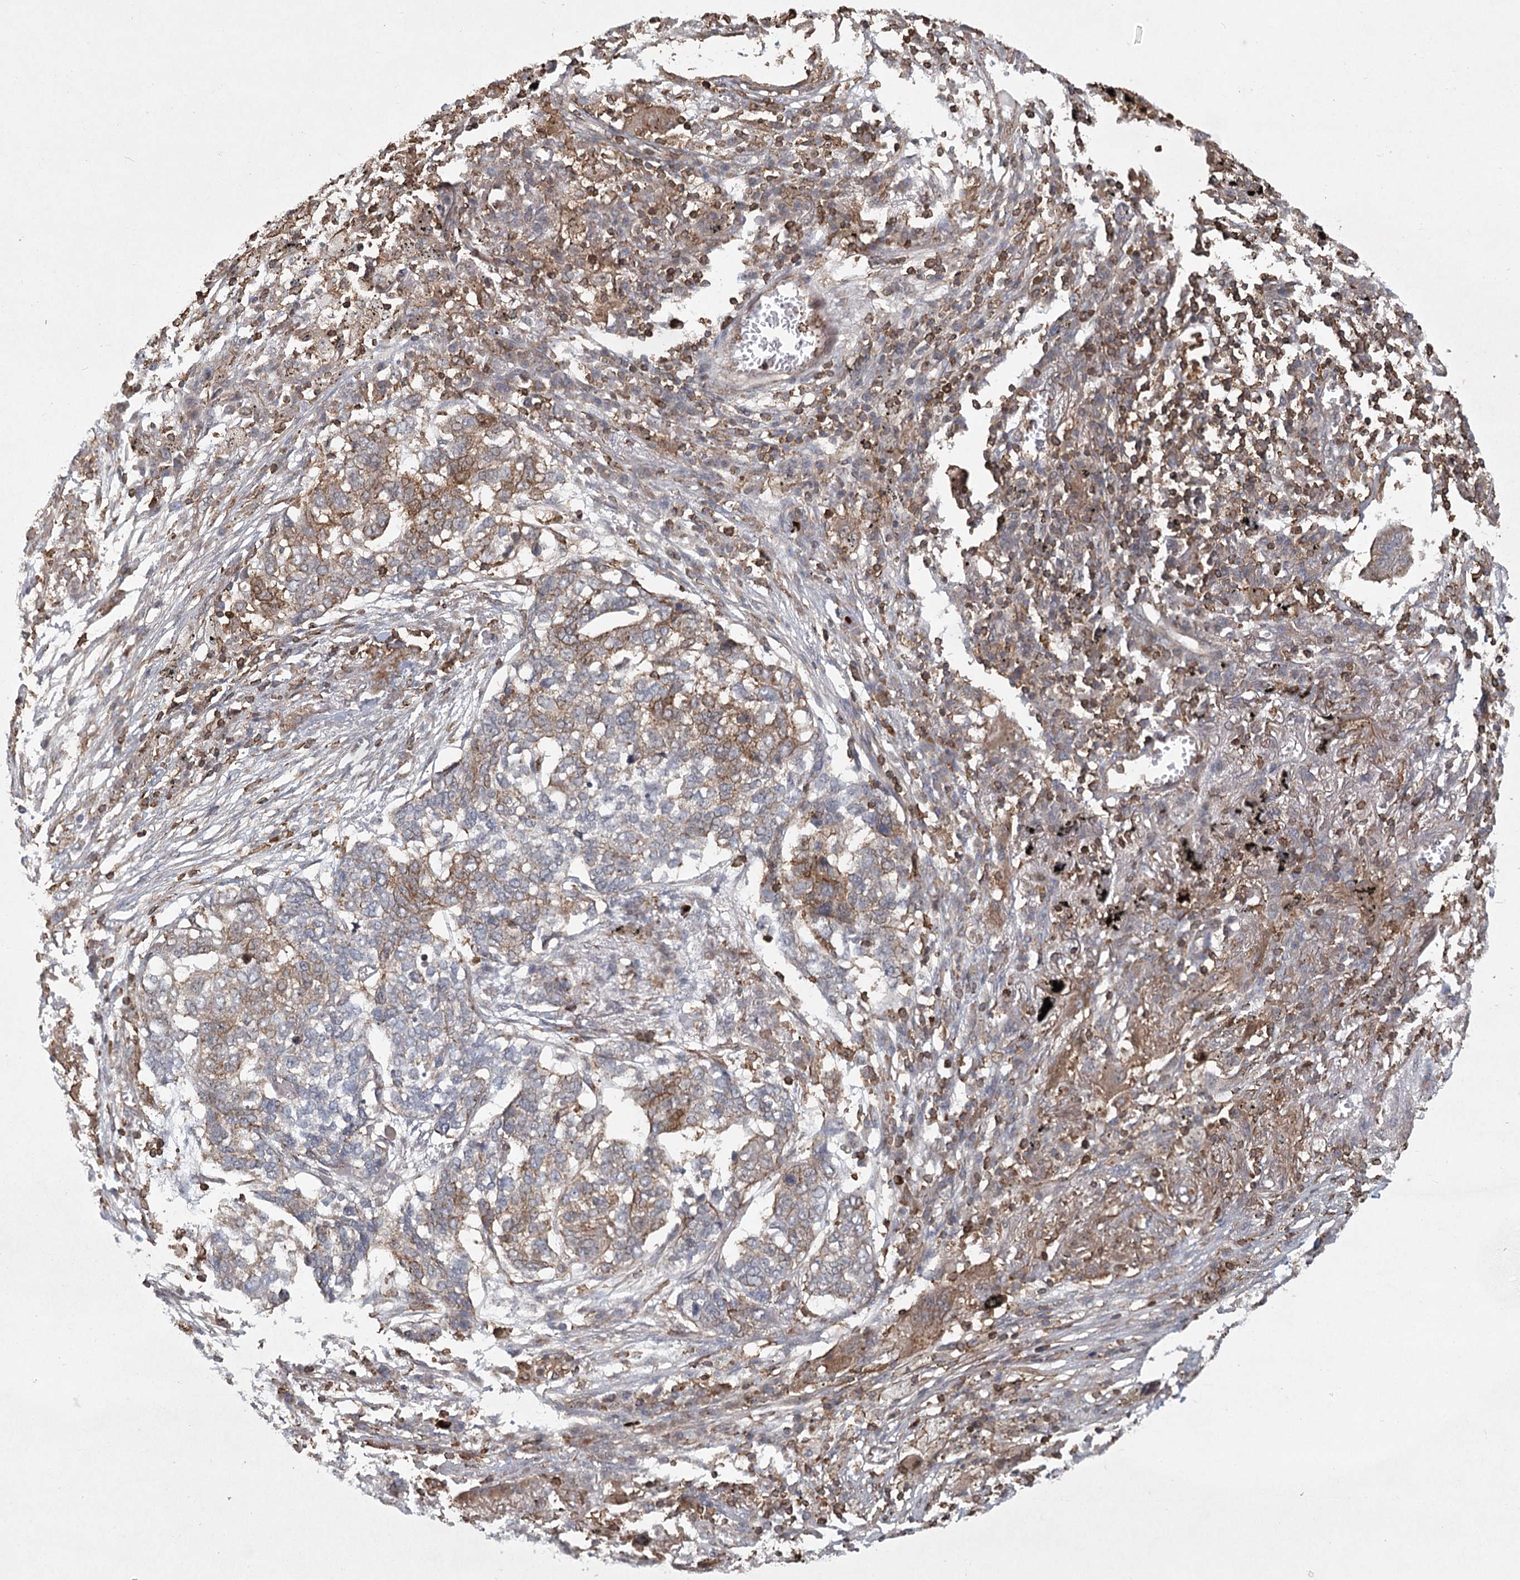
{"staining": {"intensity": "moderate", "quantity": "<25%", "location": "cytoplasmic/membranous"}, "tissue": "lung cancer", "cell_type": "Tumor cells", "image_type": "cancer", "snomed": [{"axis": "morphology", "description": "Squamous cell carcinoma, NOS"}, {"axis": "topography", "description": "Lung"}], "caption": "About <25% of tumor cells in human lung cancer reveal moderate cytoplasmic/membranous protein positivity as visualized by brown immunohistochemical staining.", "gene": "MEPE", "patient": {"sex": "female", "age": 63}}